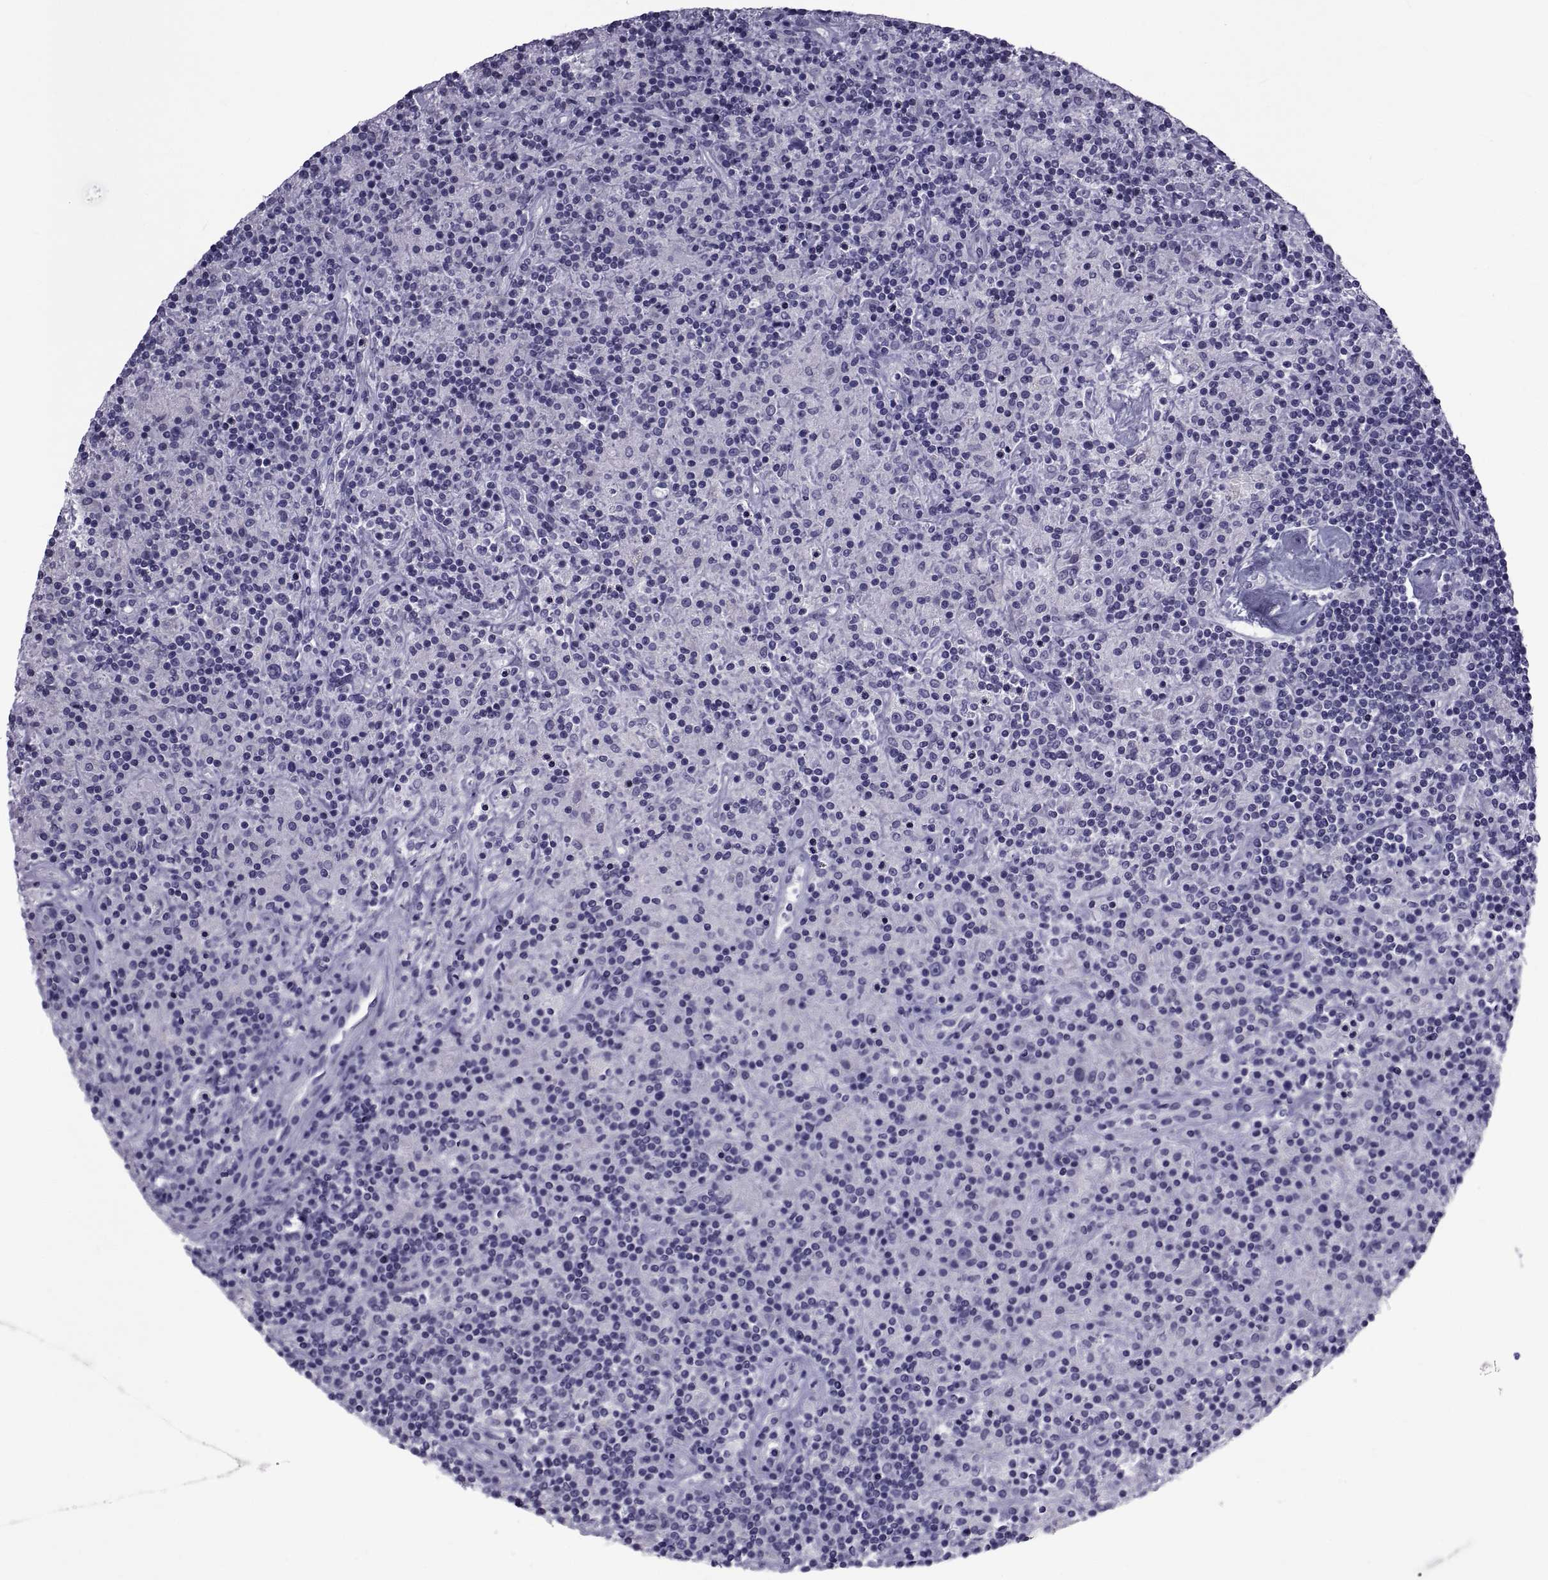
{"staining": {"intensity": "negative", "quantity": "none", "location": "none"}, "tissue": "lymphoma", "cell_type": "Tumor cells", "image_type": "cancer", "snomed": [{"axis": "morphology", "description": "Hodgkin's disease, NOS"}, {"axis": "topography", "description": "Lymph node"}], "caption": "Hodgkin's disease was stained to show a protein in brown. There is no significant staining in tumor cells. The staining is performed using DAB brown chromogen with nuclei counter-stained in using hematoxylin.", "gene": "NPTX2", "patient": {"sex": "male", "age": 70}}